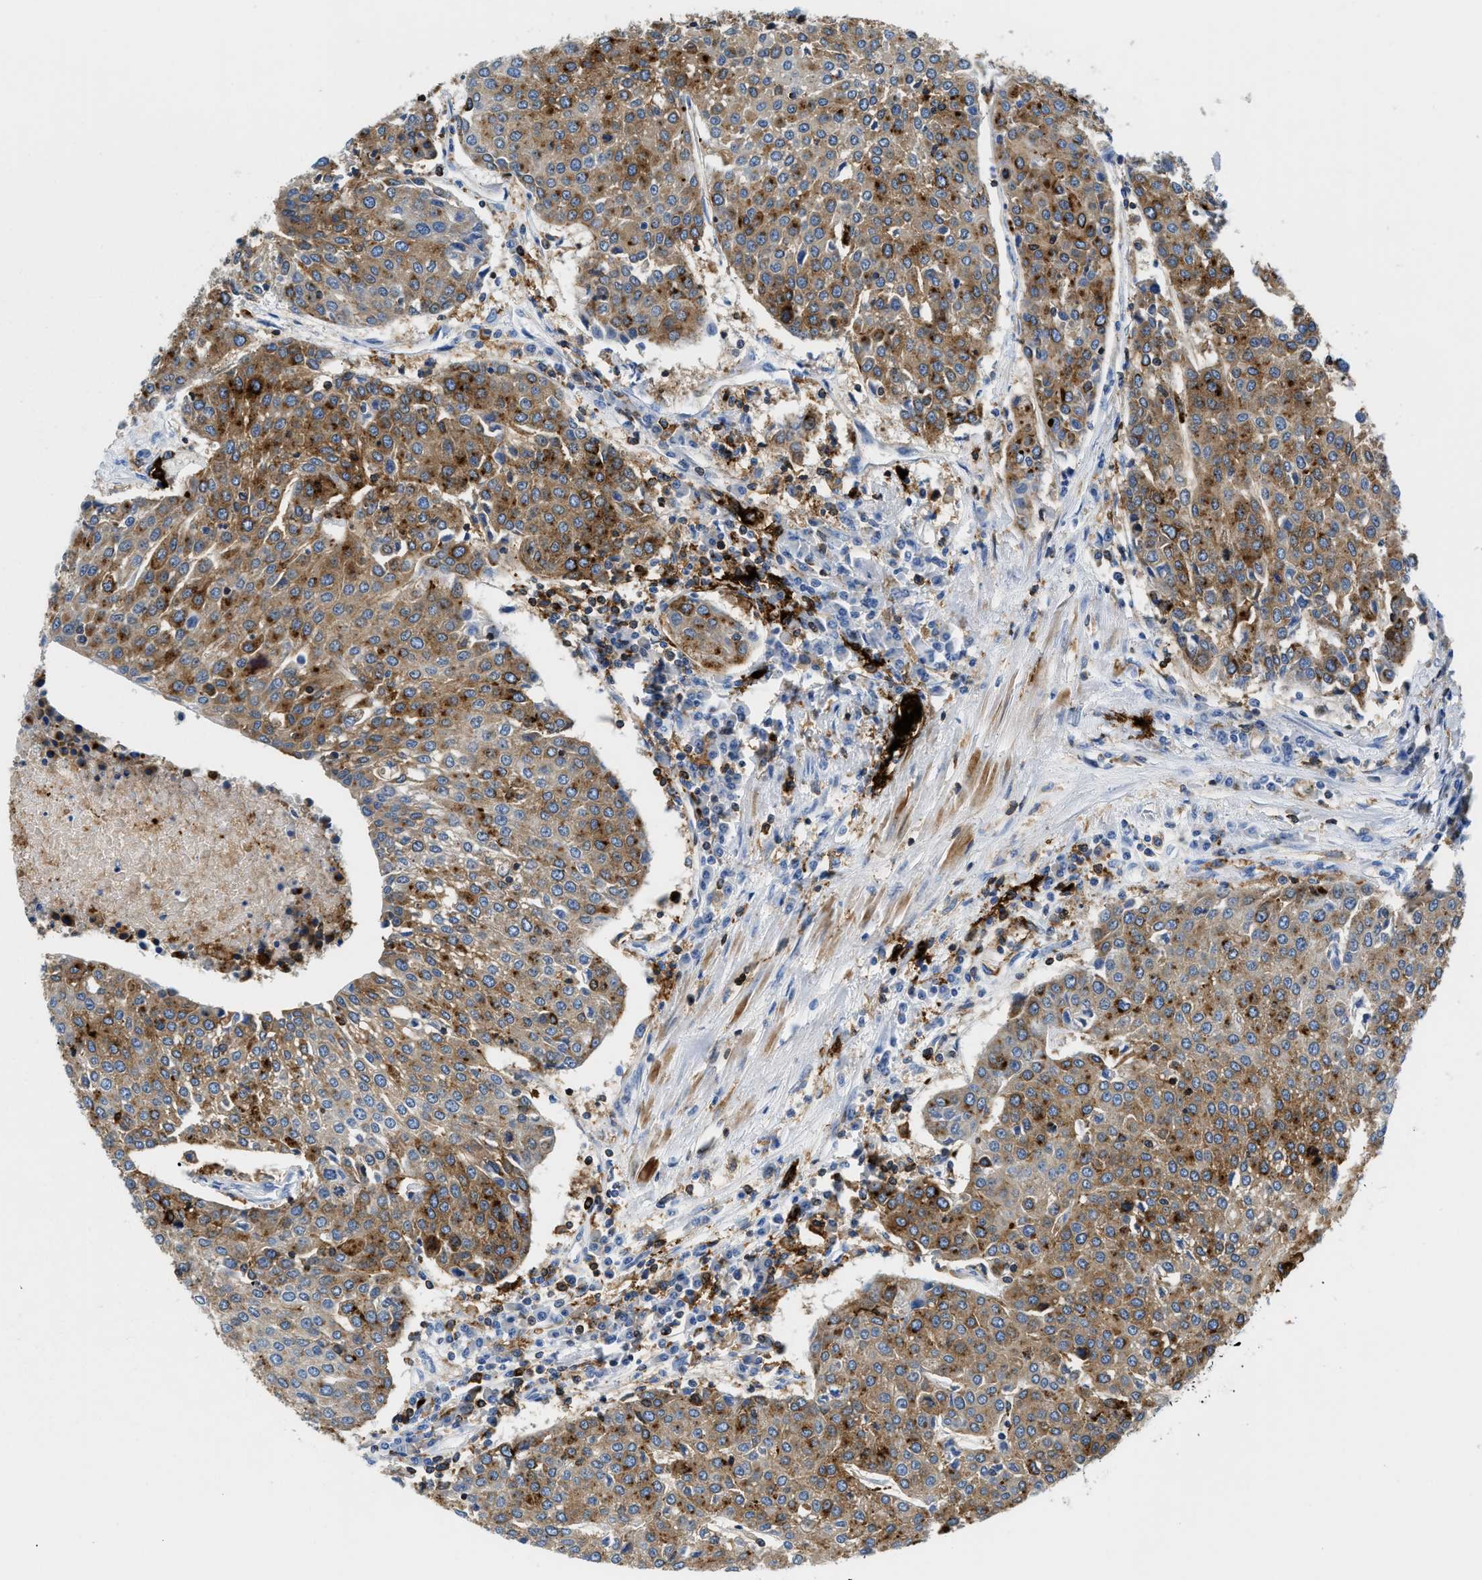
{"staining": {"intensity": "moderate", "quantity": ">75%", "location": "cytoplasmic/membranous"}, "tissue": "urothelial cancer", "cell_type": "Tumor cells", "image_type": "cancer", "snomed": [{"axis": "morphology", "description": "Urothelial carcinoma, High grade"}, {"axis": "topography", "description": "Urinary bladder"}], "caption": "Human high-grade urothelial carcinoma stained with a brown dye reveals moderate cytoplasmic/membranous positive expression in about >75% of tumor cells.", "gene": "CD226", "patient": {"sex": "female", "age": 85}}